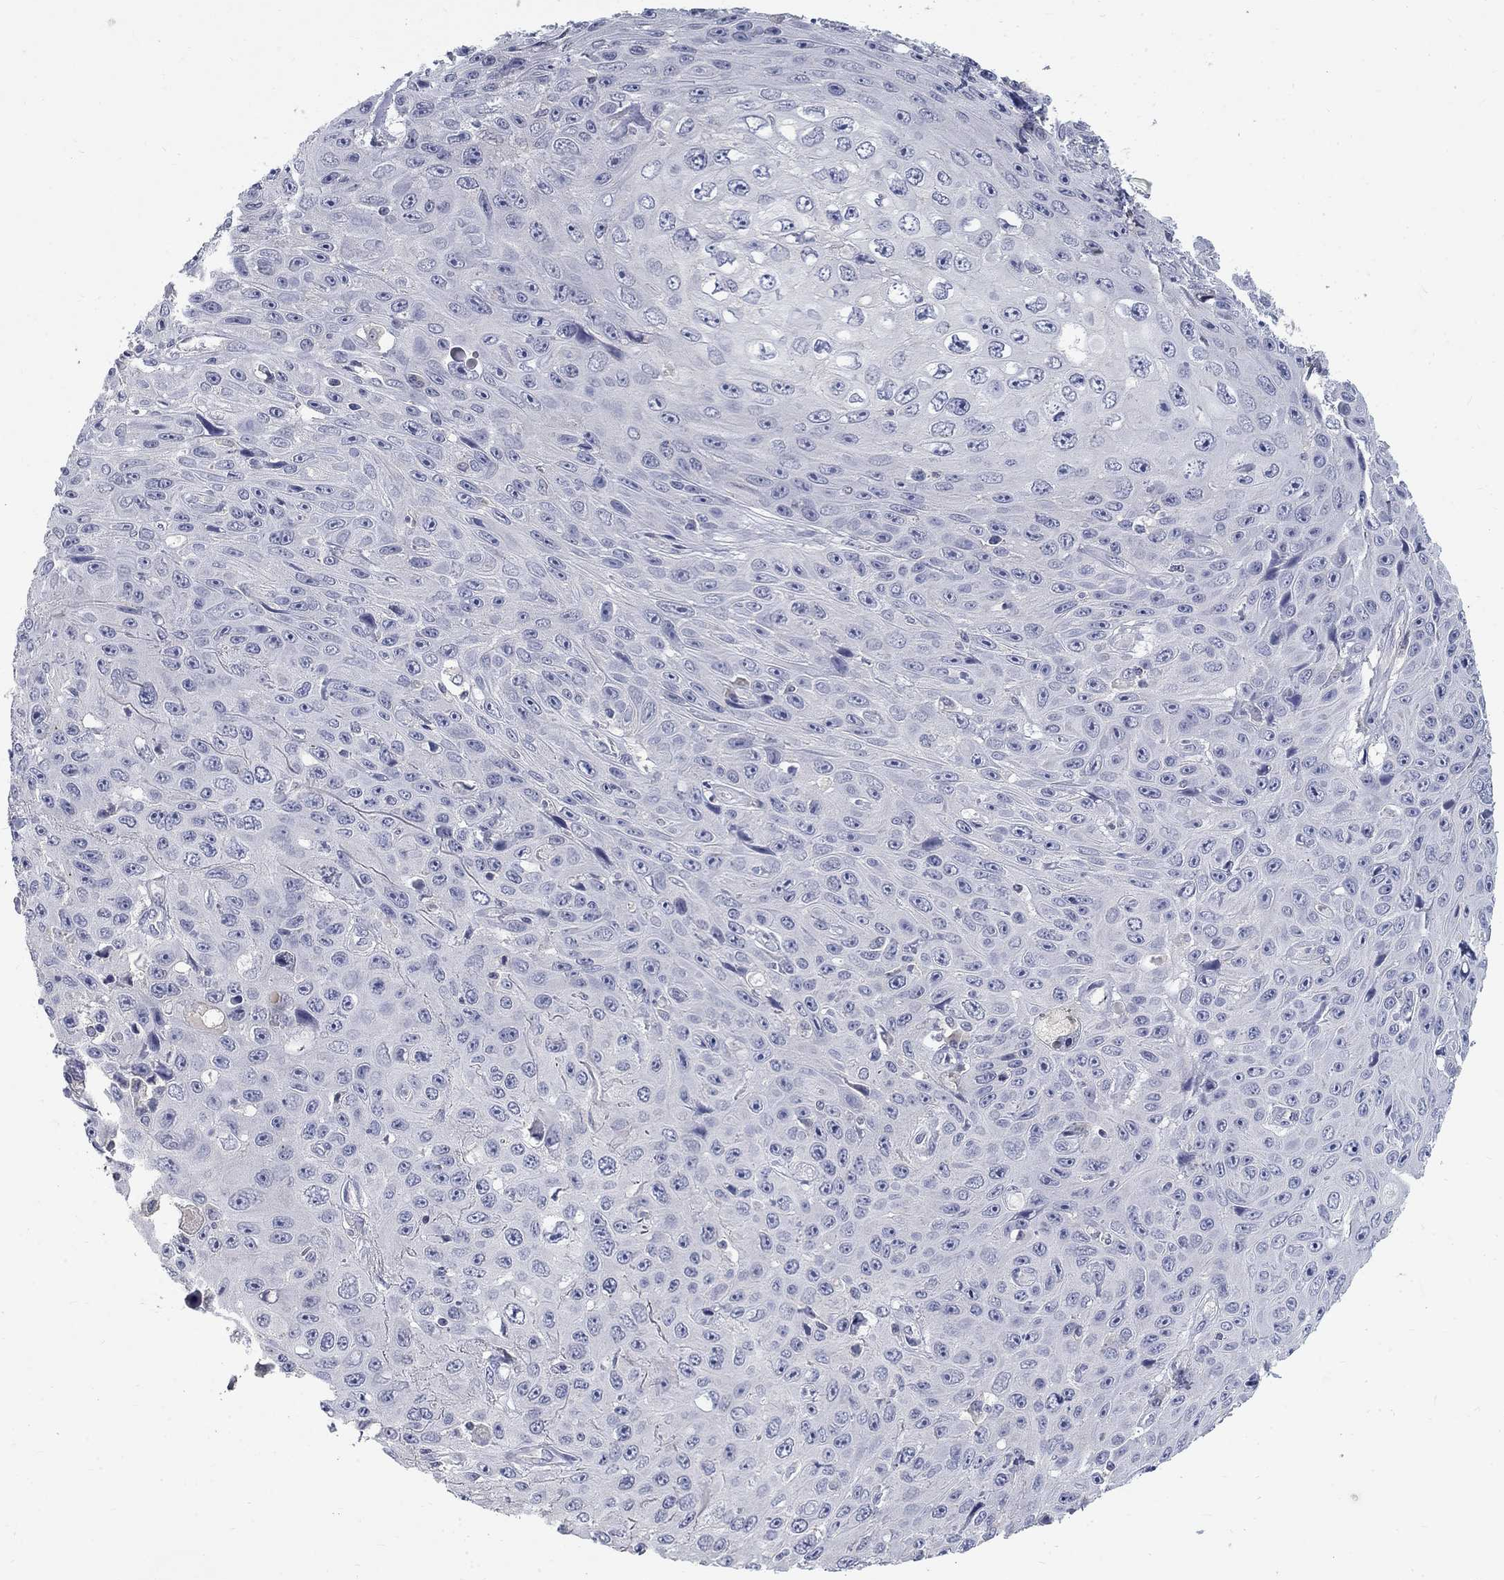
{"staining": {"intensity": "negative", "quantity": "none", "location": "none"}, "tissue": "skin cancer", "cell_type": "Tumor cells", "image_type": "cancer", "snomed": [{"axis": "morphology", "description": "Squamous cell carcinoma, NOS"}, {"axis": "topography", "description": "Skin"}], "caption": "Skin cancer stained for a protein using immunohistochemistry reveals no staining tumor cells.", "gene": "PTH1R", "patient": {"sex": "male", "age": 82}}